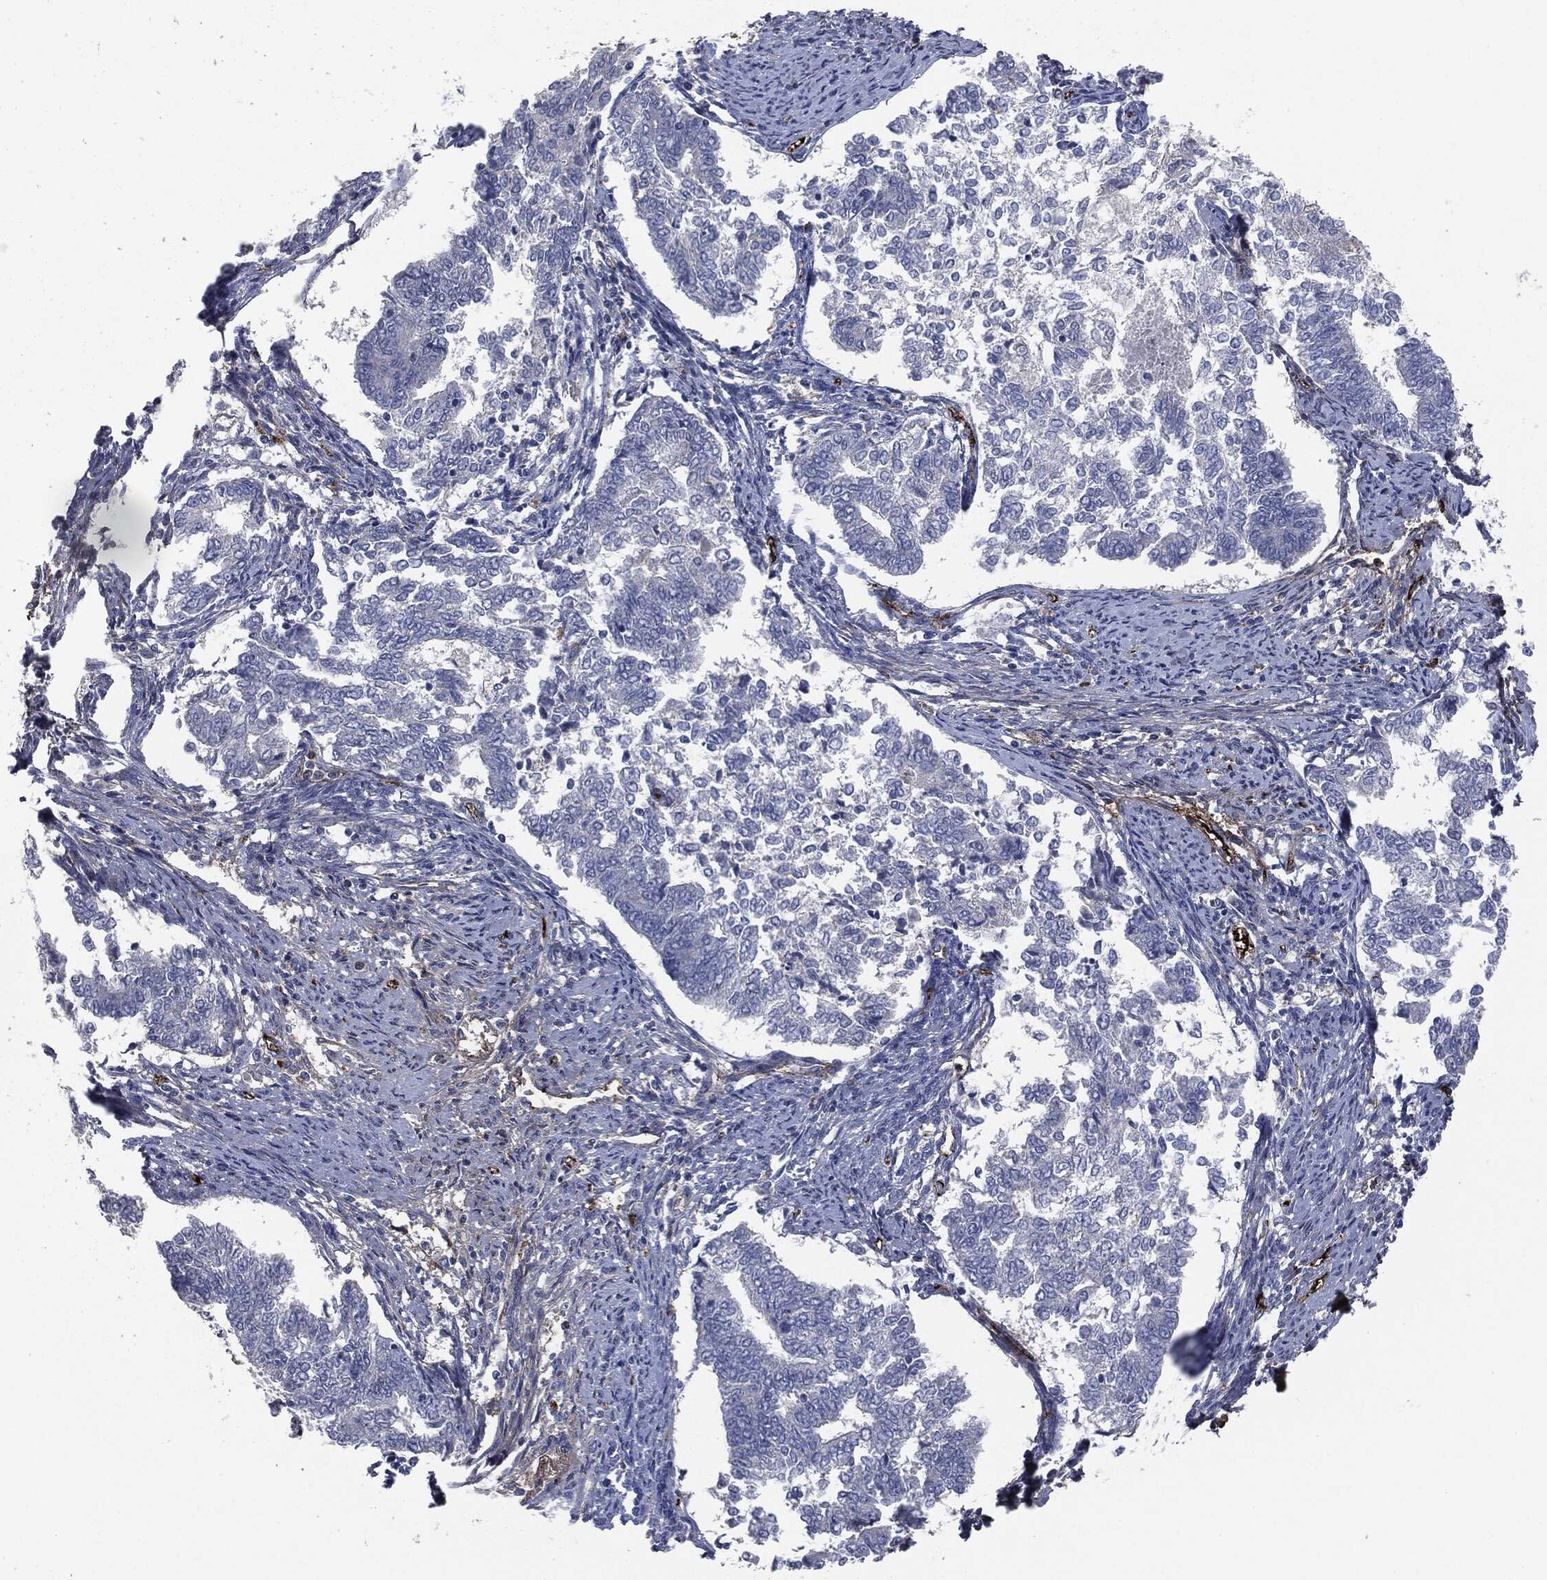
{"staining": {"intensity": "negative", "quantity": "none", "location": "none"}, "tissue": "endometrial cancer", "cell_type": "Tumor cells", "image_type": "cancer", "snomed": [{"axis": "morphology", "description": "Adenocarcinoma, NOS"}, {"axis": "topography", "description": "Endometrium"}], "caption": "An IHC image of endometrial adenocarcinoma is shown. There is no staining in tumor cells of endometrial adenocarcinoma.", "gene": "APOB", "patient": {"sex": "female", "age": 65}}